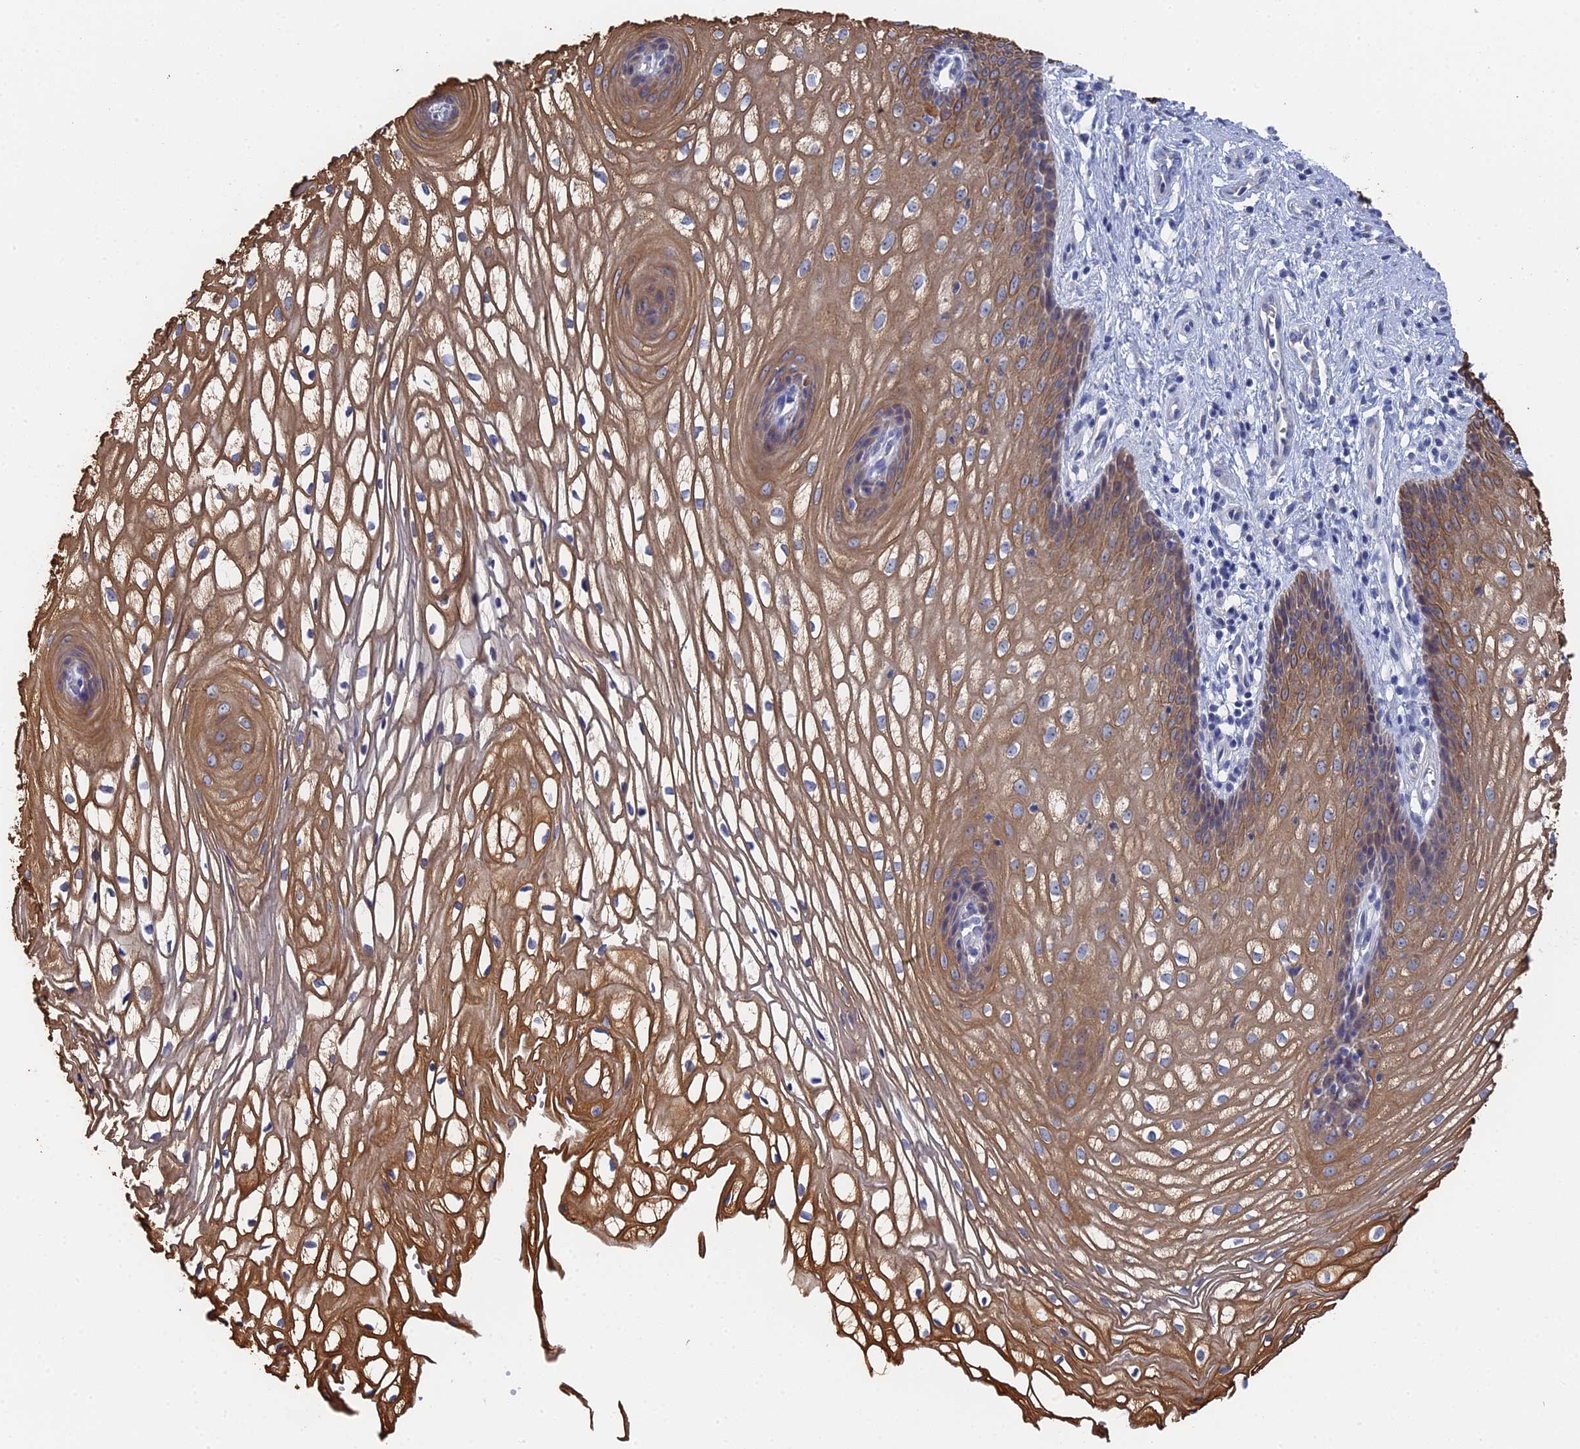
{"staining": {"intensity": "moderate", "quantity": ">75%", "location": "cytoplasmic/membranous"}, "tissue": "vagina", "cell_type": "Squamous epithelial cells", "image_type": "normal", "snomed": [{"axis": "morphology", "description": "Normal tissue, NOS"}, {"axis": "topography", "description": "Vagina"}], "caption": "Immunohistochemistry (IHC) histopathology image of unremarkable vagina: human vagina stained using IHC exhibits medium levels of moderate protein expression localized specifically in the cytoplasmic/membranous of squamous epithelial cells, appearing as a cytoplasmic/membranous brown color.", "gene": "SRFBP1", "patient": {"sex": "female", "age": 34}}